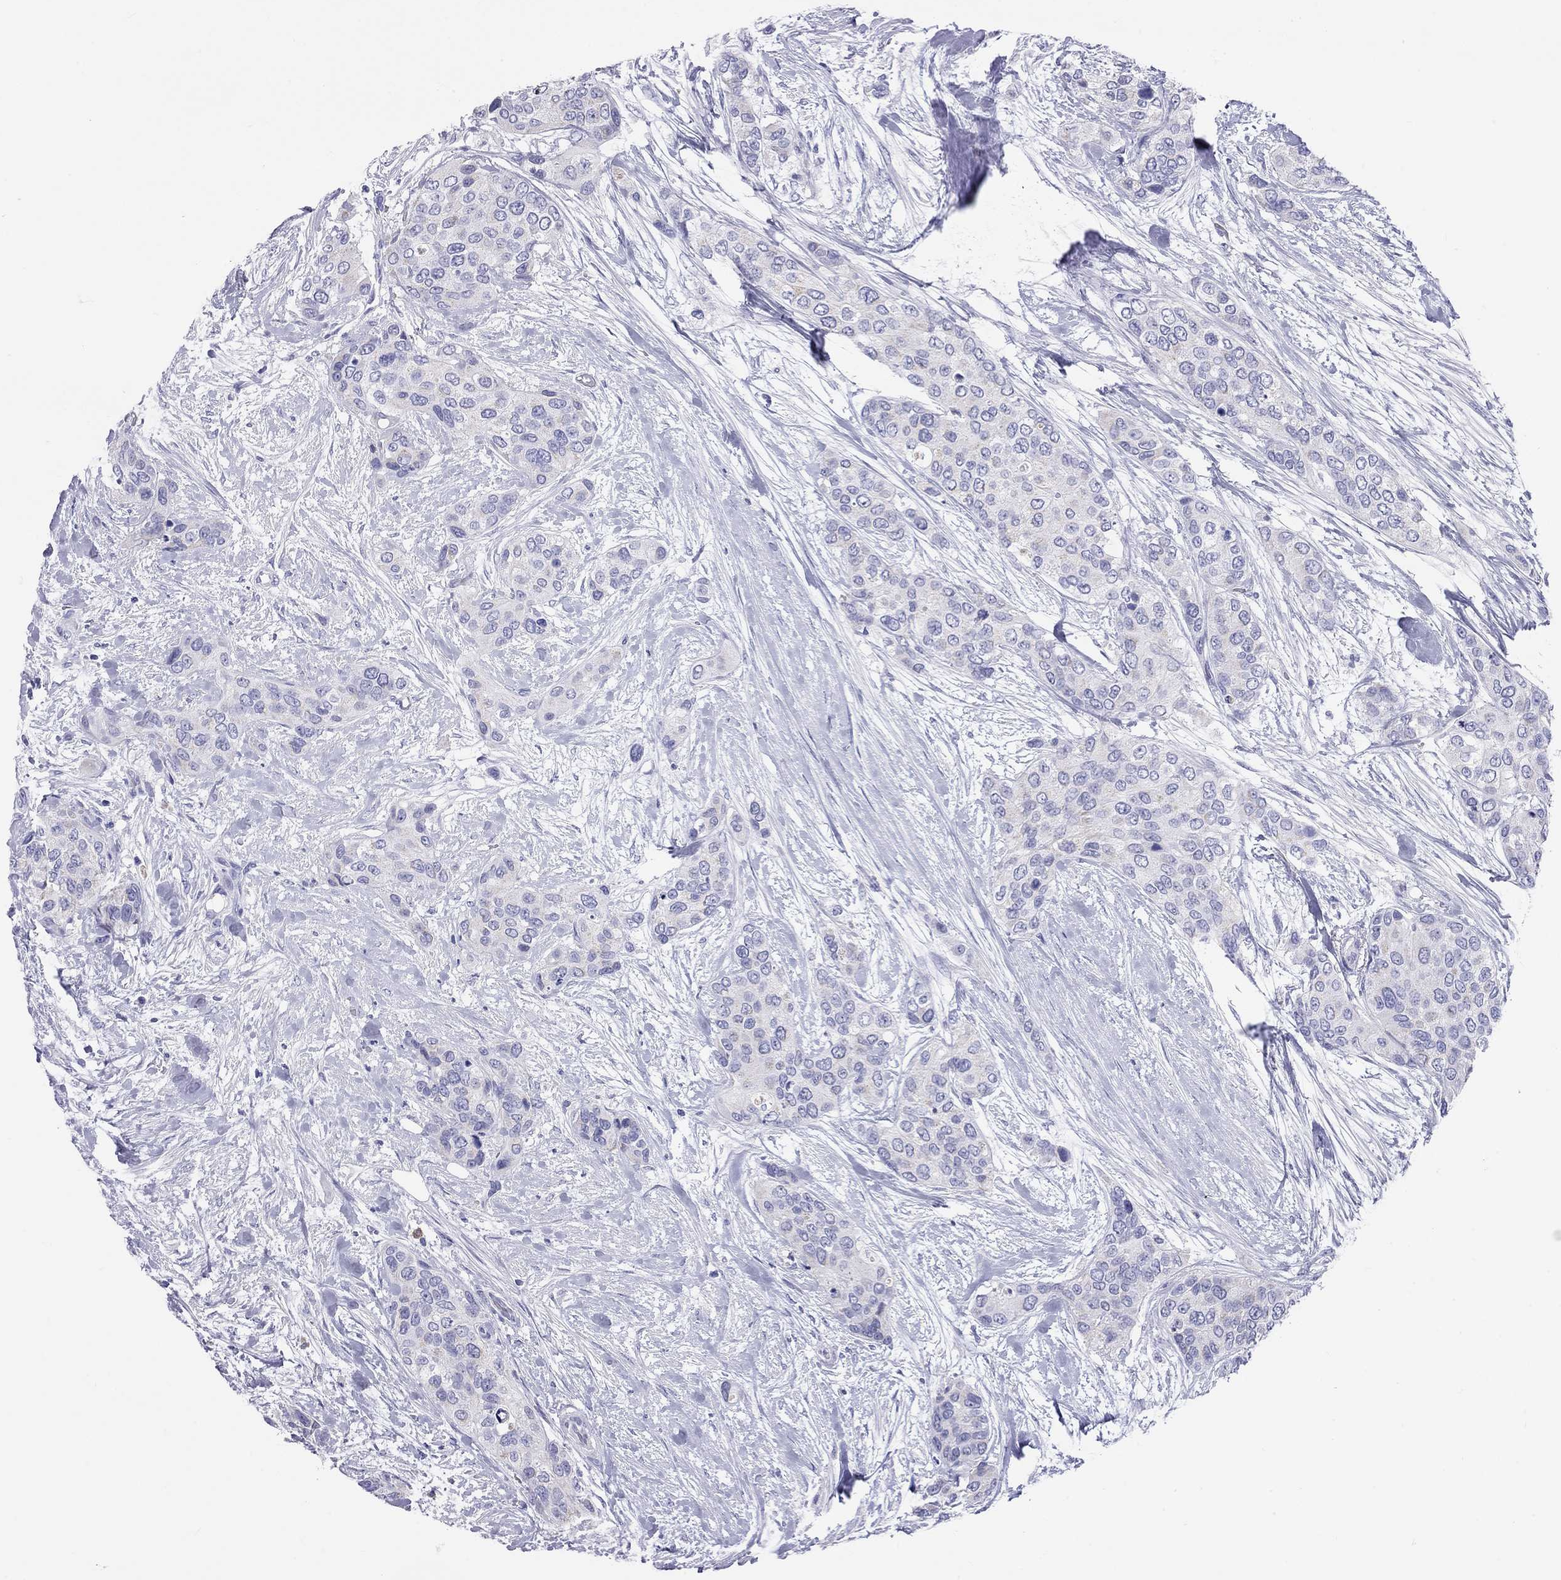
{"staining": {"intensity": "negative", "quantity": "none", "location": "none"}, "tissue": "urothelial cancer", "cell_type": "Tumor cells", "image_type": "cancer", "snomed": [{"axis": "morphology", "description": "Urothelial carcinoma, High grade"}, {"axis": "topography", "description": "Urinary bladder"}], "caption": "This is a micrograph of IHC staining of urothelial carcinoma (high-grade), which shows no staining in tumor cells.", "gene": "DPY19L2", "patient": {"sex": "male", "age": 77}}